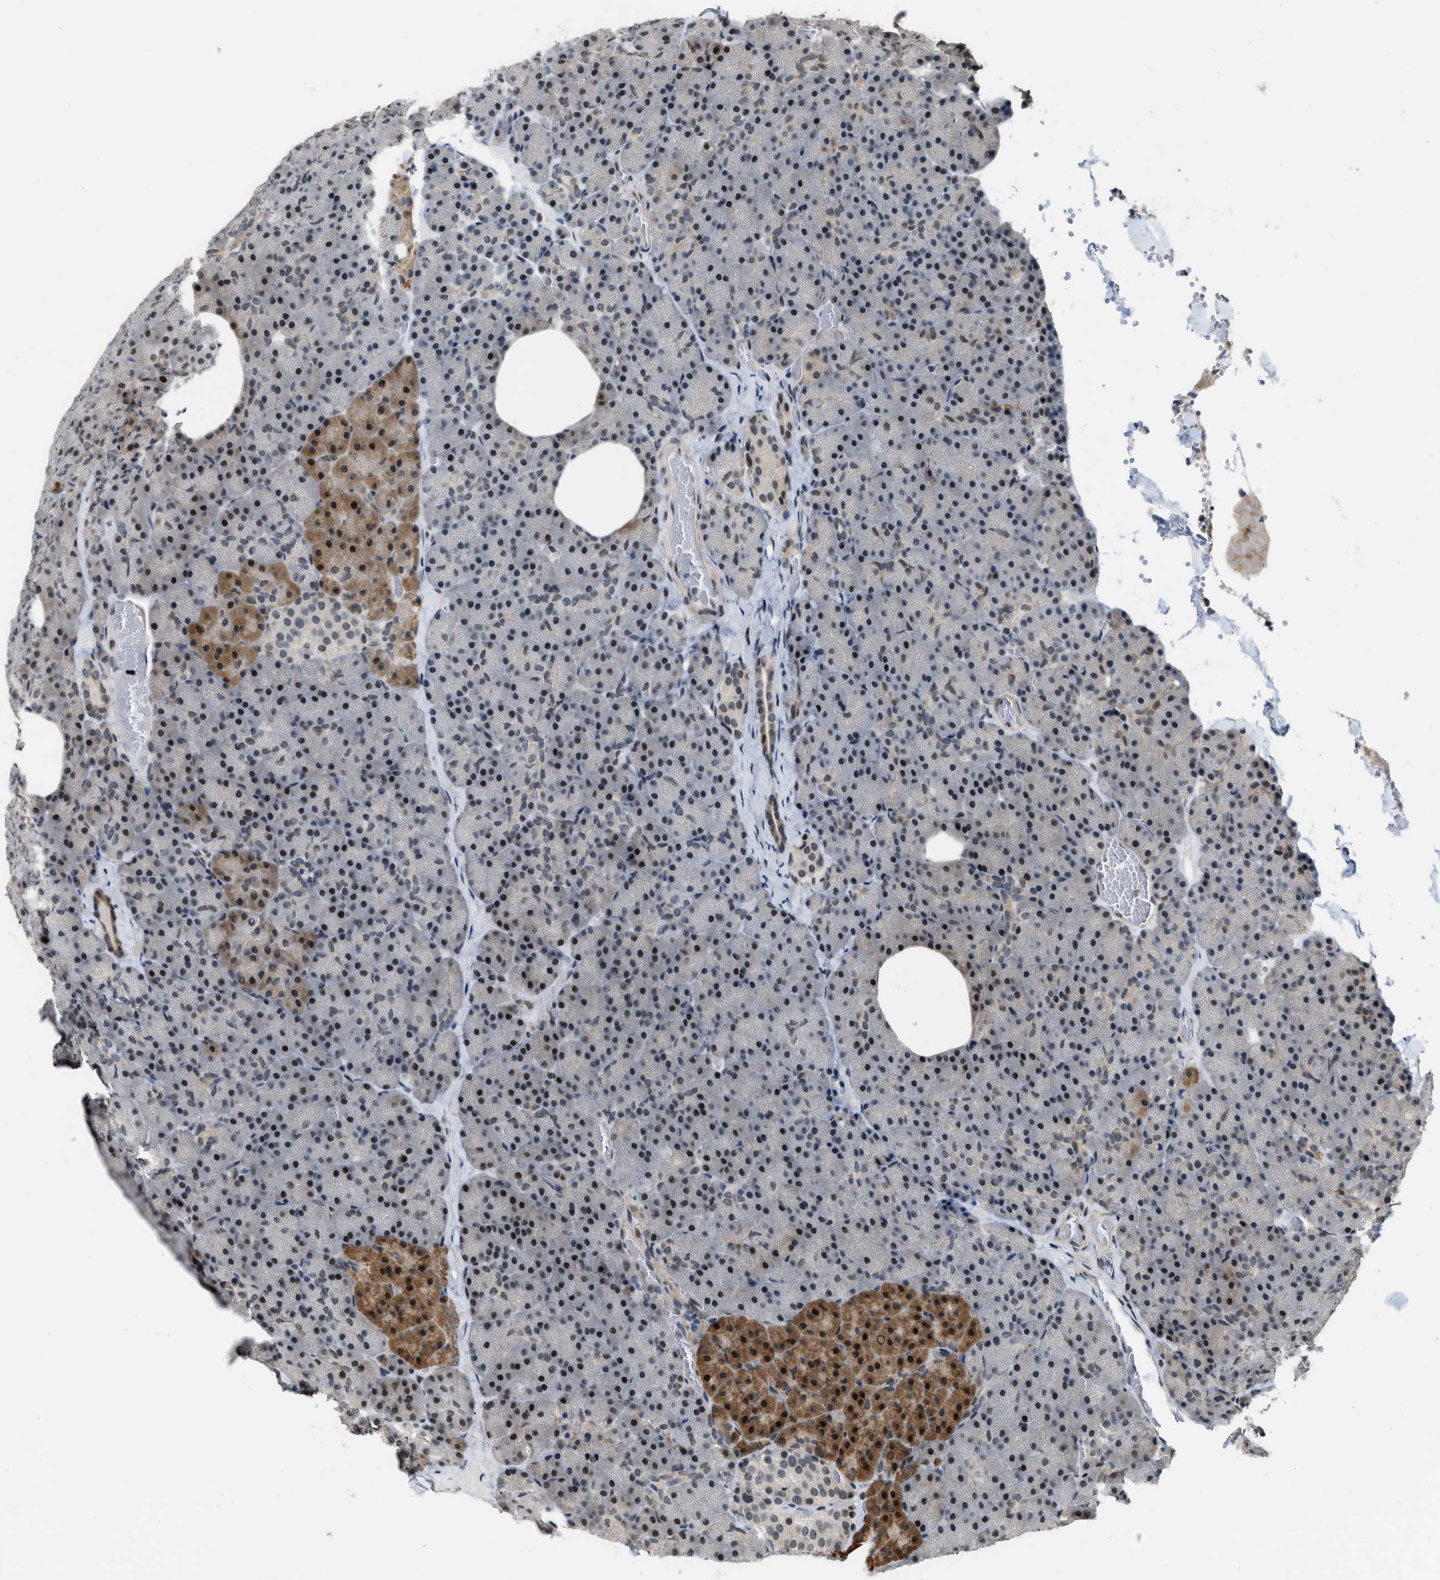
{"staining": {"intensity": "strong", "quantity": "25%-75%", "location": "cytoplasmic/membranous,nuclear"}, "tissue": "pancreas", "cell_type": "Exocrine glandular cells", "image_type": "normal", "snomed": [{"axis": "morphology", "description": "Normal tissue, NOS"}, {"axis": "morphology", "description": "Carcinoid, malignant, NOS"}, {"axis": "topography", "description": "Pancreas"}], "caption": "The micrograph reveals staining of unremarkable pancreas, revealing strong cytoplasmic/membranous,nuclear protein expression (brown color) within exocrine glandular cells. The staining is performed using DAB (3,3'-diaminobenzidine) brown chromogen to label protein expression. The nuclei are counter-stained blue using hematoxylin.", "gene": "SERTAD2", "patient": {"sex": "female", "age": 35}}